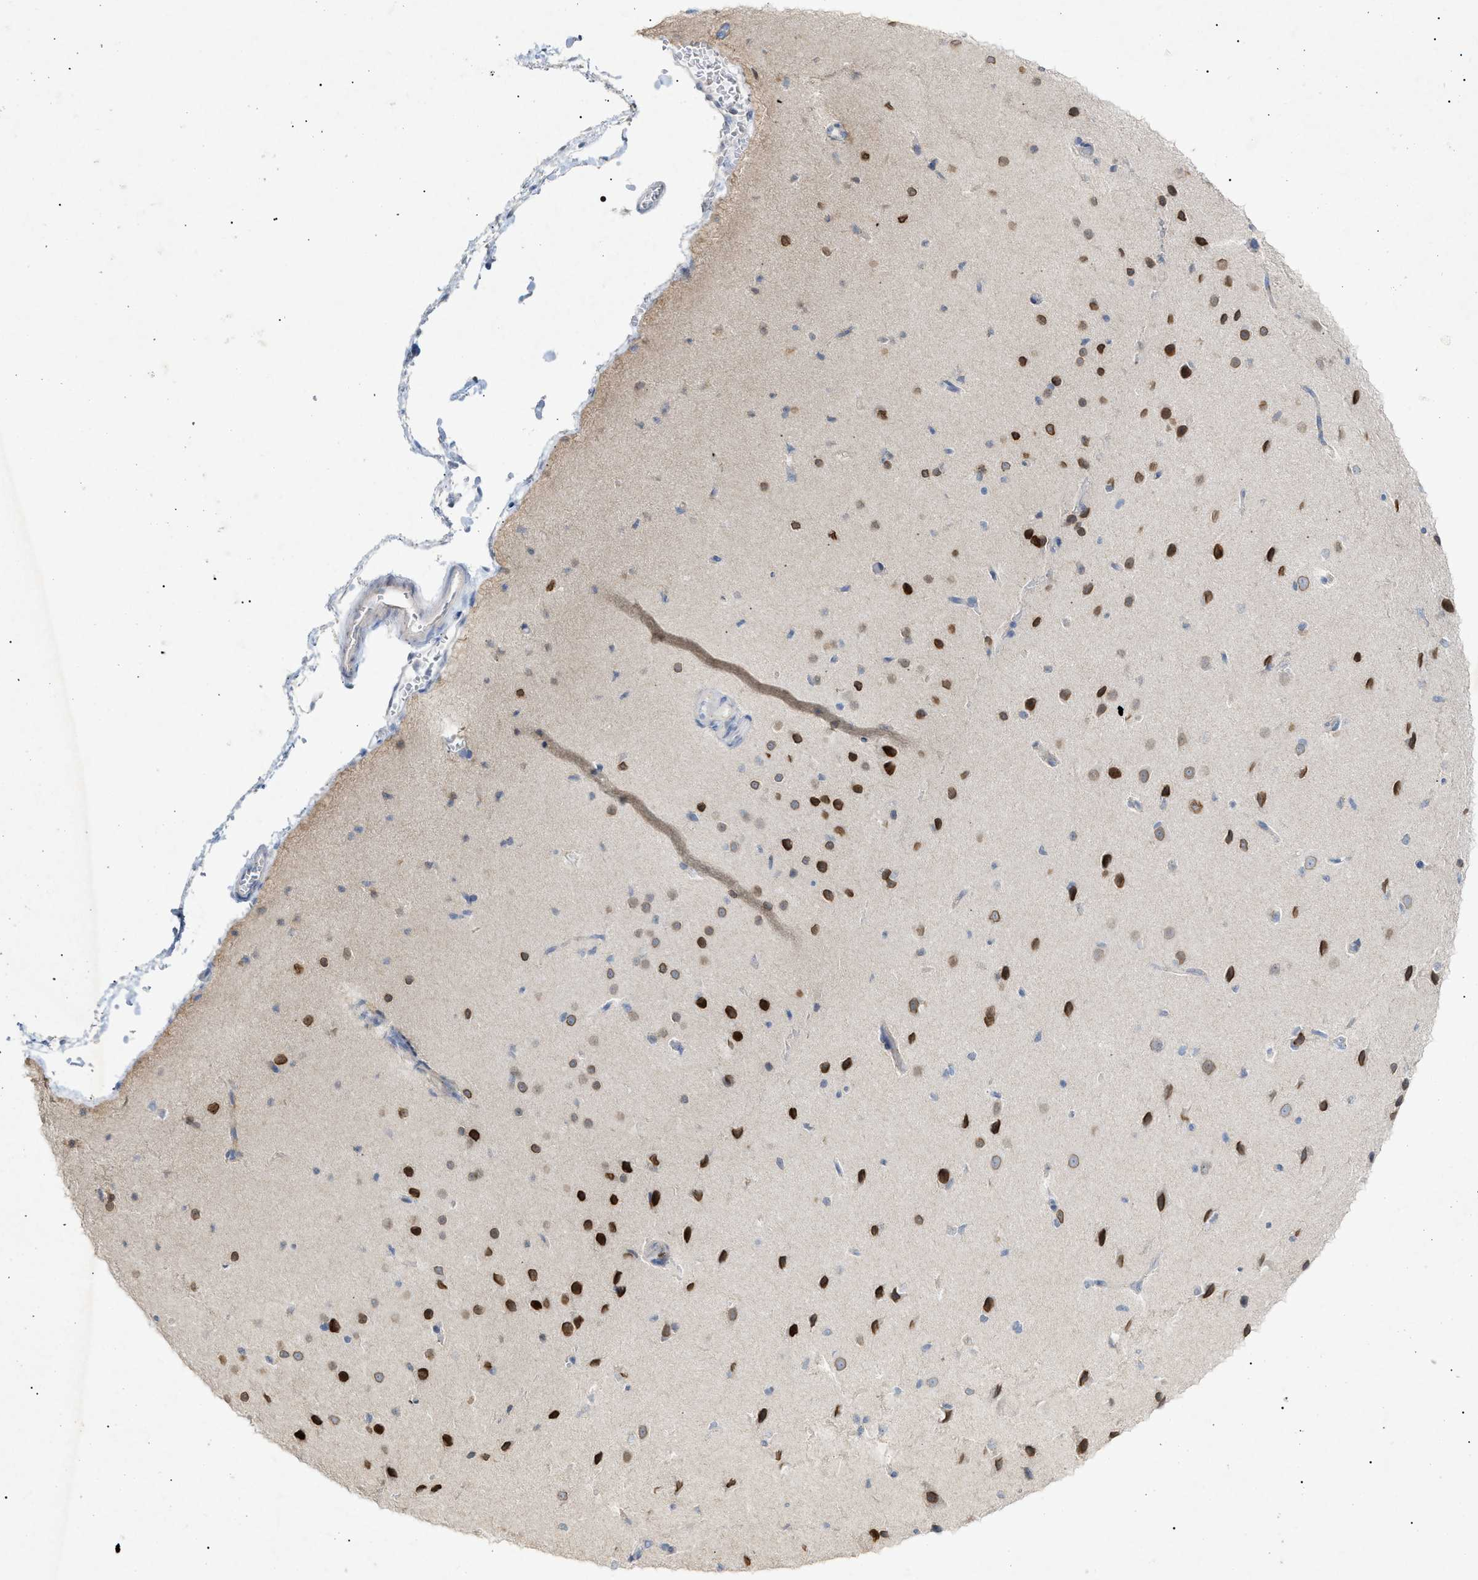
{"staining": {"intensity": "negative", "quantity": "none", "location": "none"}, "tissue": "cerebral cortex", "cell_type": "Endothelial cells", "image_type": "normal", "snomed": [{"axis": "morphology", "description": "Normal tissue, NOS"}, {"axis": "morphology", "description": "Developmental malformation"}, {"axis": "topography", "description": "Cerebral cortex"}], "caption": "Protein analysis of benign cerebral cortex reveals no significant staining in endothelial cells.", "gene": "SLC25A31", "patient": {"sex": "female", "age": 30}}